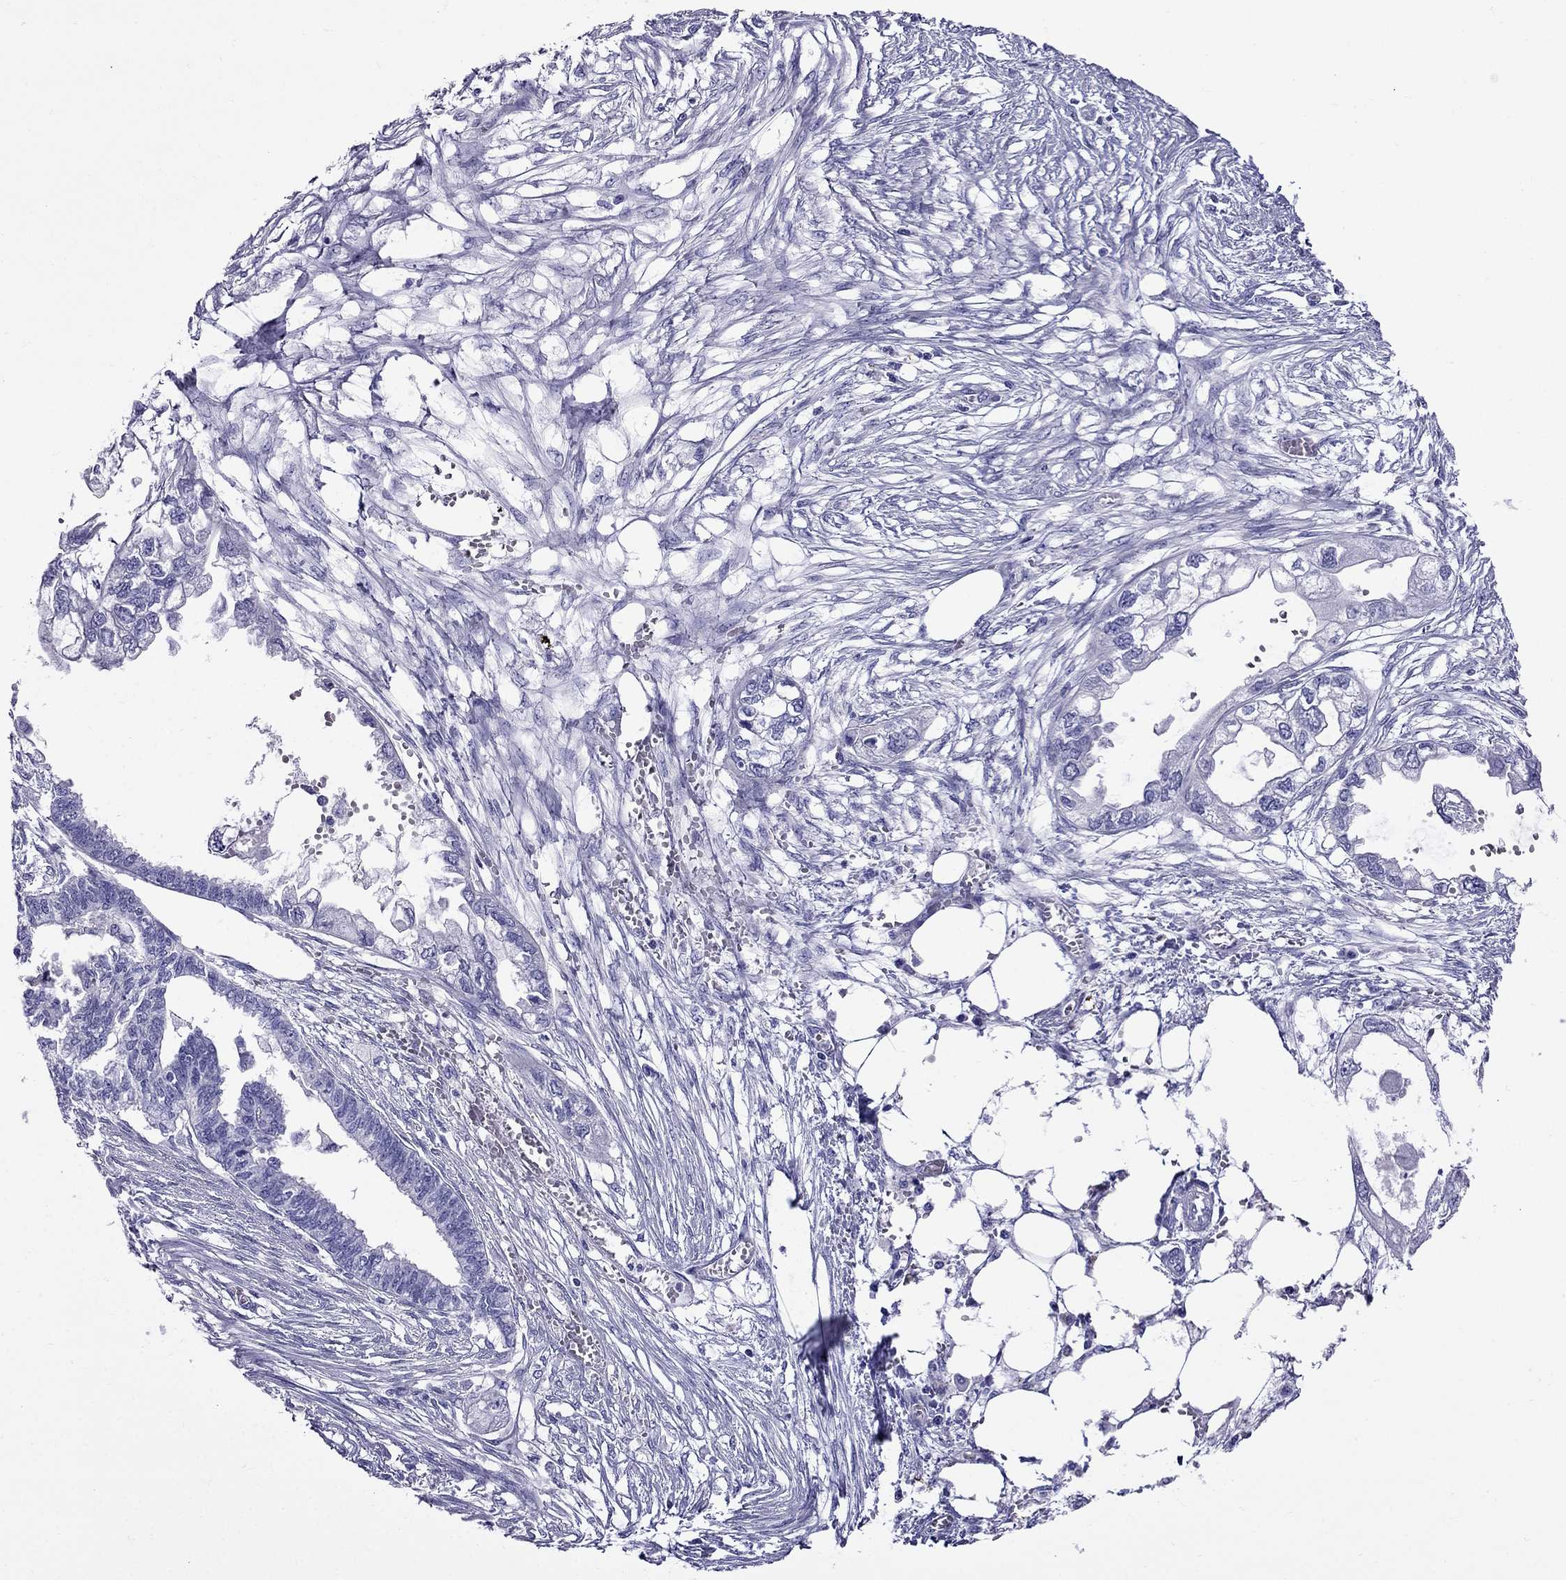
{"staining": {"intensity": "negative", "quantity": "none", "location": "none"}, "tissue": "endometrial cancer", "cell_type": "Tumor cells", "image_type": "cancer", "snomed": [{"axis": "morphology", "description": "Adenocarcinoma, NOS"}, {"axis": "morphology", "description": "Adenocarcinoma, metastatic, NOS"}, {"axis": "topography", "description": "Adipose tissue"}, {"axis": "topography", "description": "Endometrium"}], "caption": "A photomicrograph of human metastatic adenocarcinoma (endometrial) is negative for staining in tumor cells. (DAB IHC with hematoxylin counter stain).", "gene": "CRYBA1", "patient": {"sex": "female", "age": 67}}